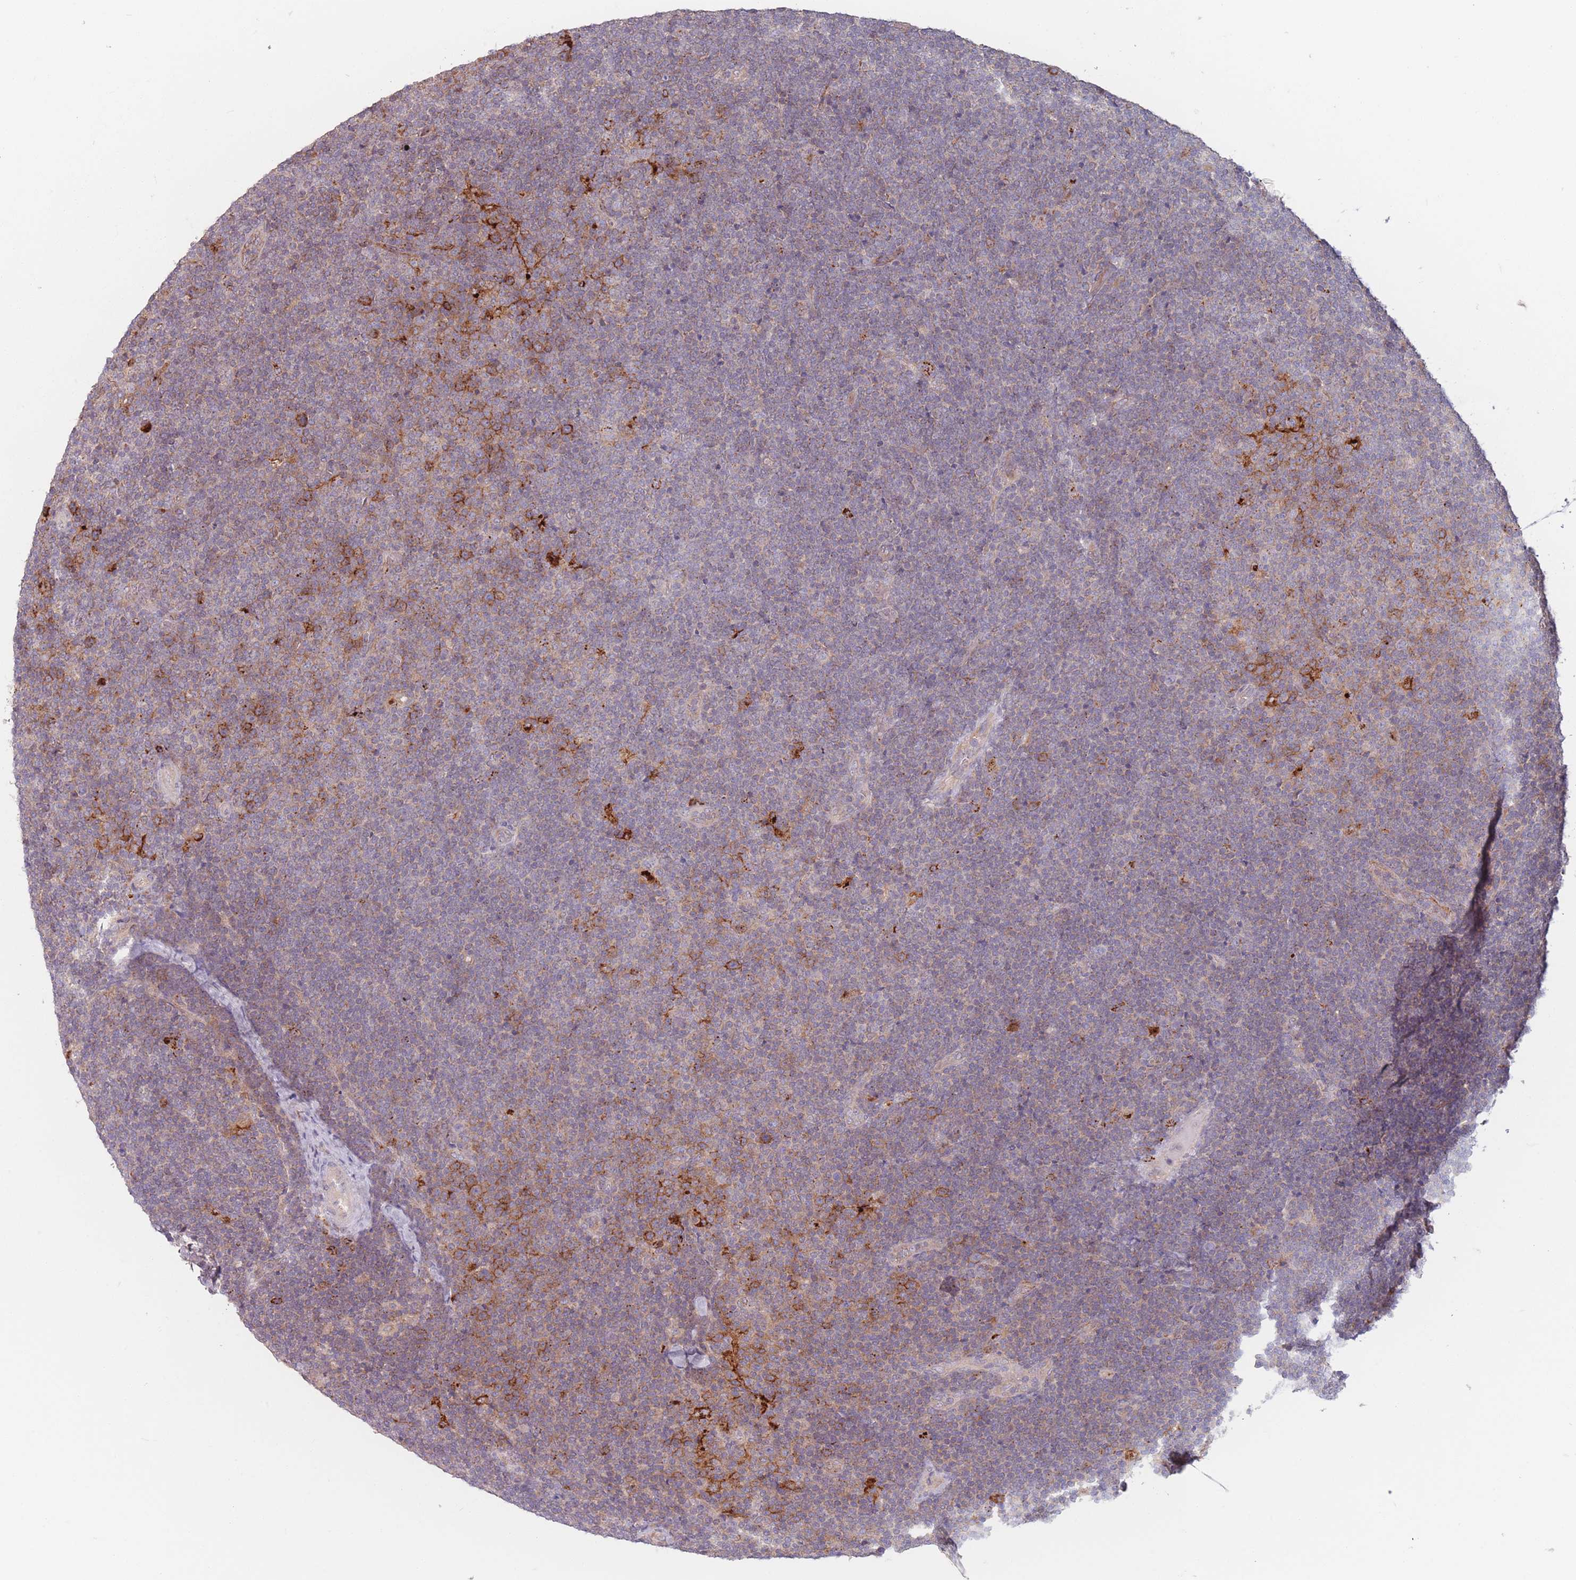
{"staining": {"intensity": "moderate", "quantity": "<25%", "location": "cytoplasmic/membranous"}, "tissue": "lymphoma", "cell_type": "Tumor cells", "image_type": "cancer", "snomed": [{"axis": "morphology", "description": "Malignant lymphoma, non-Hodgkin's type, Low grade"}, {"axis": "topography", "description": "Lymph node"}], "caption": "Immunohistochemistry (IHC) (DAB) staining of low-grade malignant lymphoma, non-Hodgkin's type displays moderate cytoplasmic/membranous protein expression in approximately <25% of tumor cells.", "gene": "PPM1A", "patient": {"sex": "male", "age": 48}}